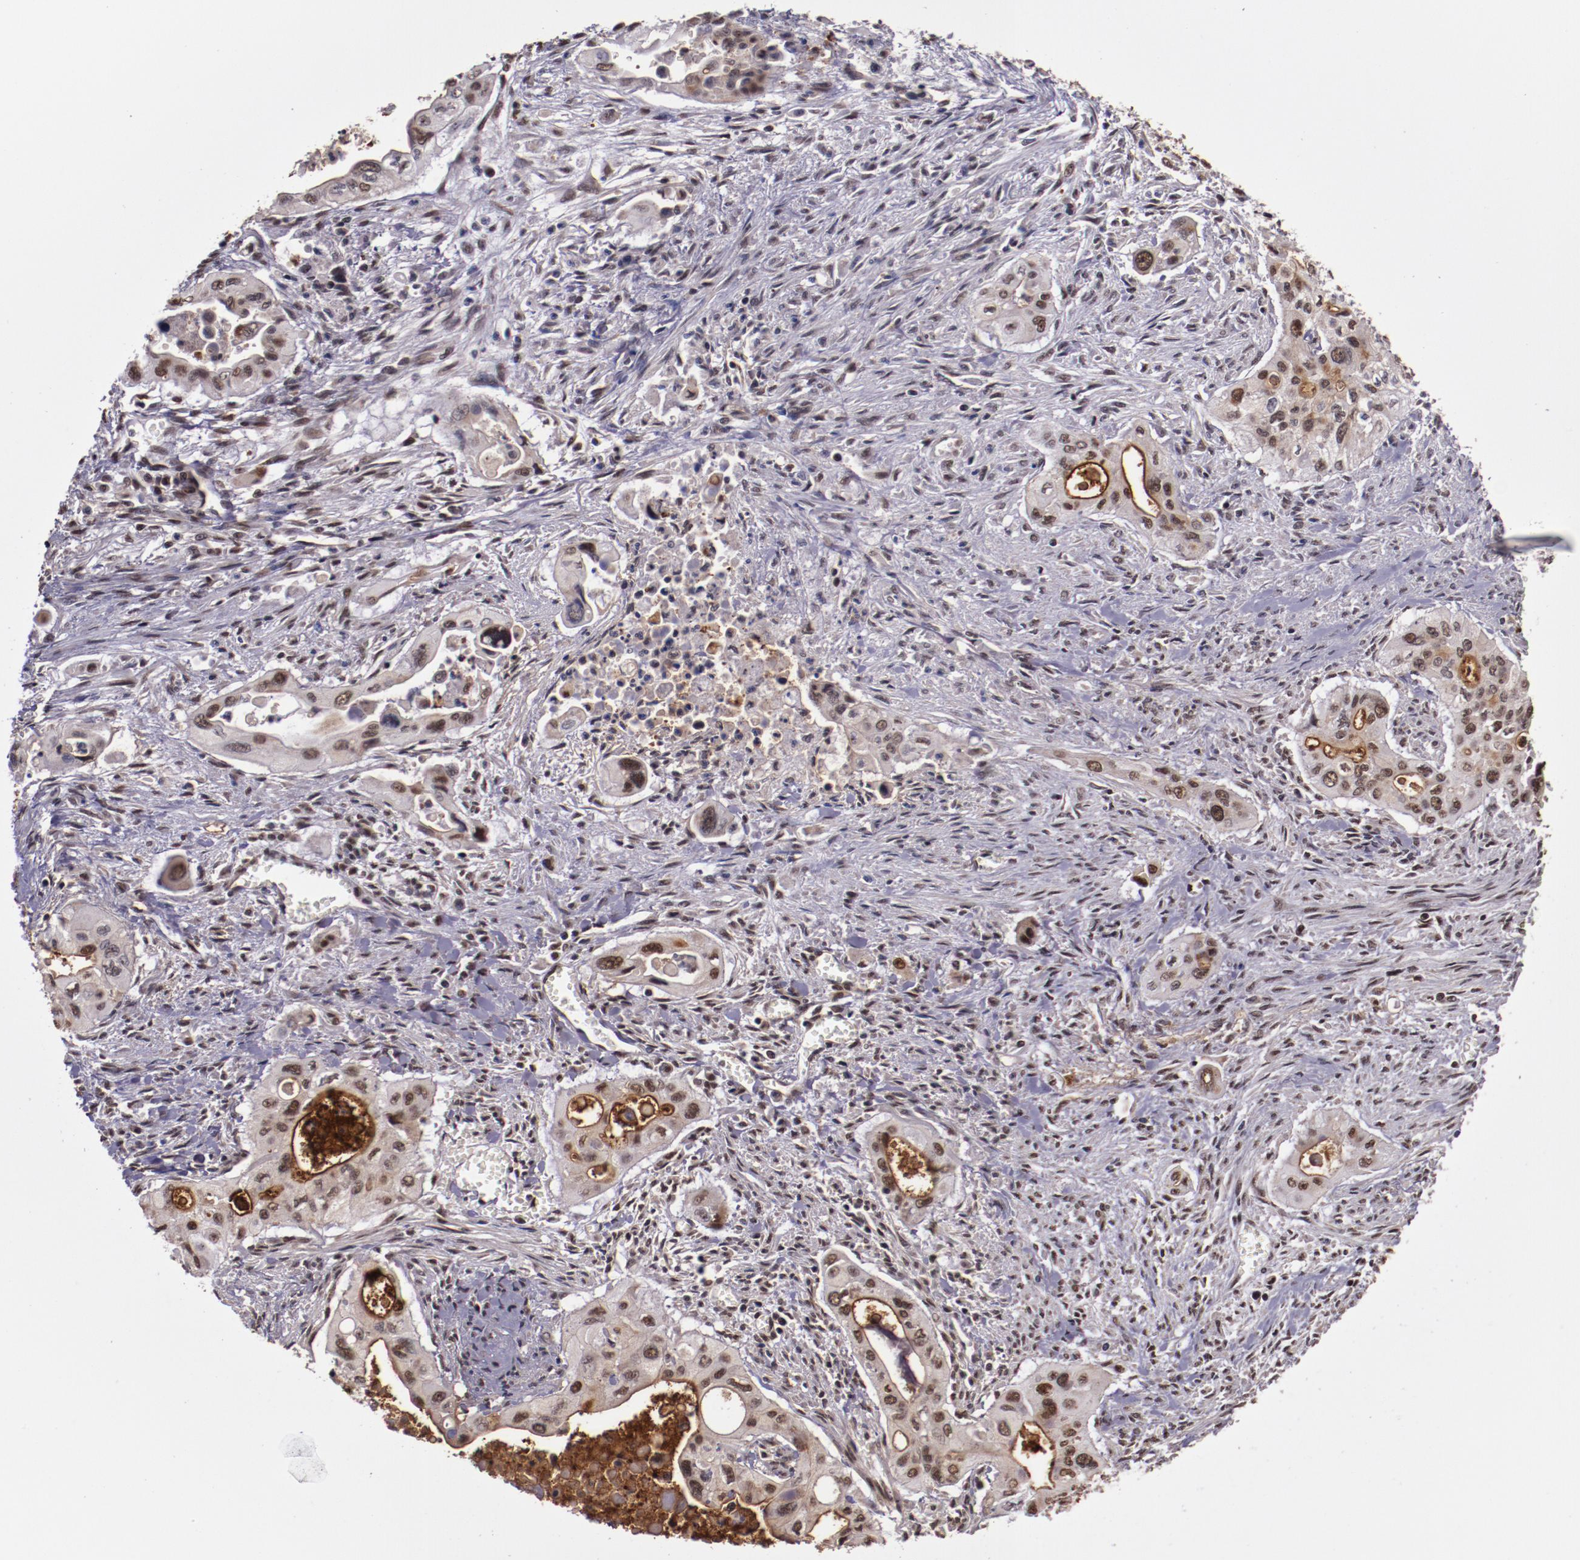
{"staining": {"intensity": "moderate", "quantity": ">75%", "location": "nuclear"}, "tissue": "pancreatic cancer", "cell_type": "Tumor cells", "image_type": "cancer", "snomed": [{"axis": "morphology", "description": "Adenocarcinoma, NOS"}, {"axis": "topography", "description": "Pancreas"}], "caption": "DAB immunohistochemical staining of pancreatic adenocarcinoma displays moderate nuclear protein expression in approximately >75% of tumor cells. (Stains: DAB (3,3'-diaminobenzidine) in brown, nuclei in blue, Microscopy: brightfield microscopy at high magnification).", "gene": "CECR2", "patient": {"sex": "male", "age": 77}}